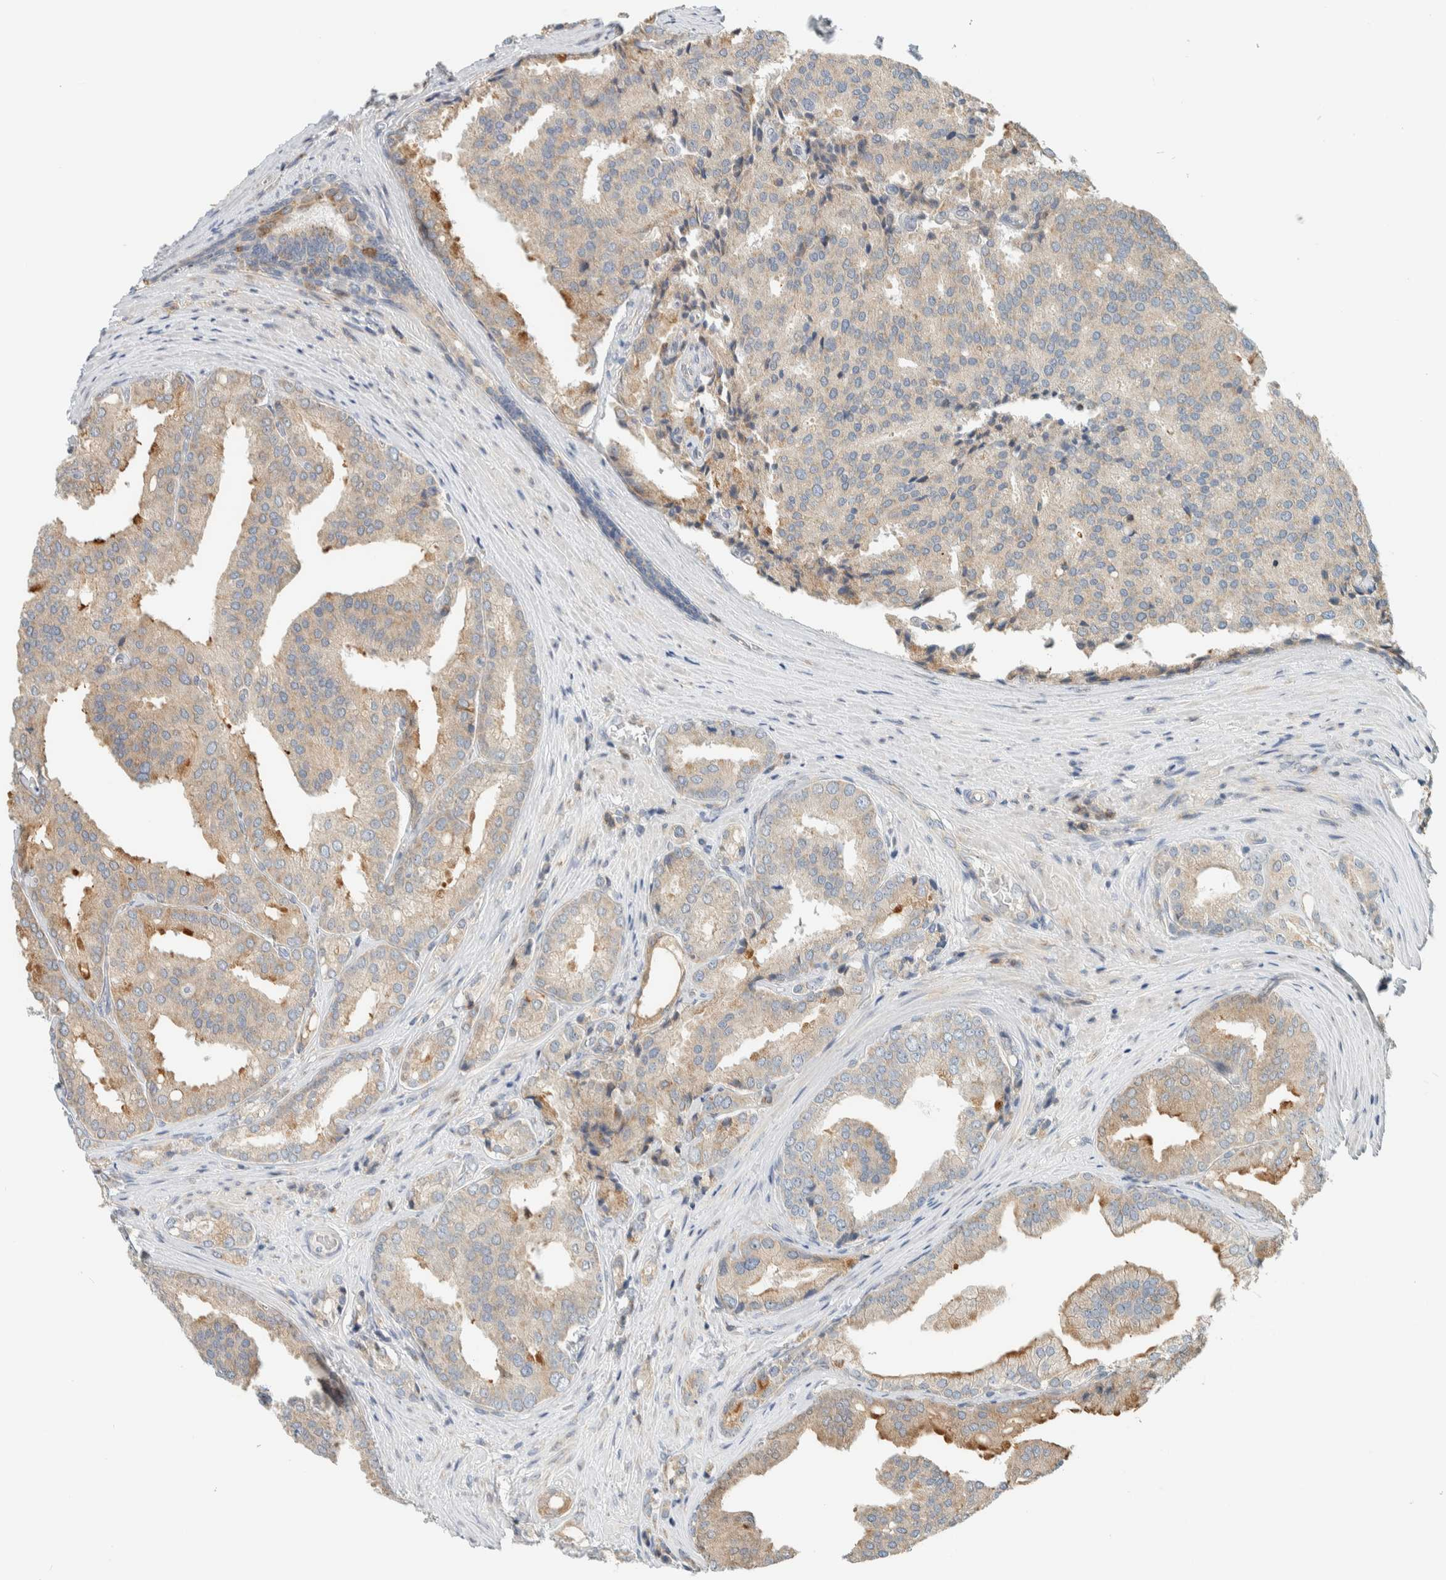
{"staining": {"intensity": "moderate", "quantity": "<25%", "location": "cytoplasmic/membranous"}, "tissue": "prostate cancer", "cell_type": "Tumor cells", "image_type": "cancer", "snomed": [{"axis": "morphology", "description": "Adenocarcinoma, High grade"}, {"axis": "topography", "description": "Prostate"}], "caption": "Prostate cancer was stained to show a protein in brown. There is low levels of moderate cytoplasmic/membranous positivity in about <25% of tumor cells.", "gene": "CCDC57", "patient": {"sex": "male", "age": 50}}